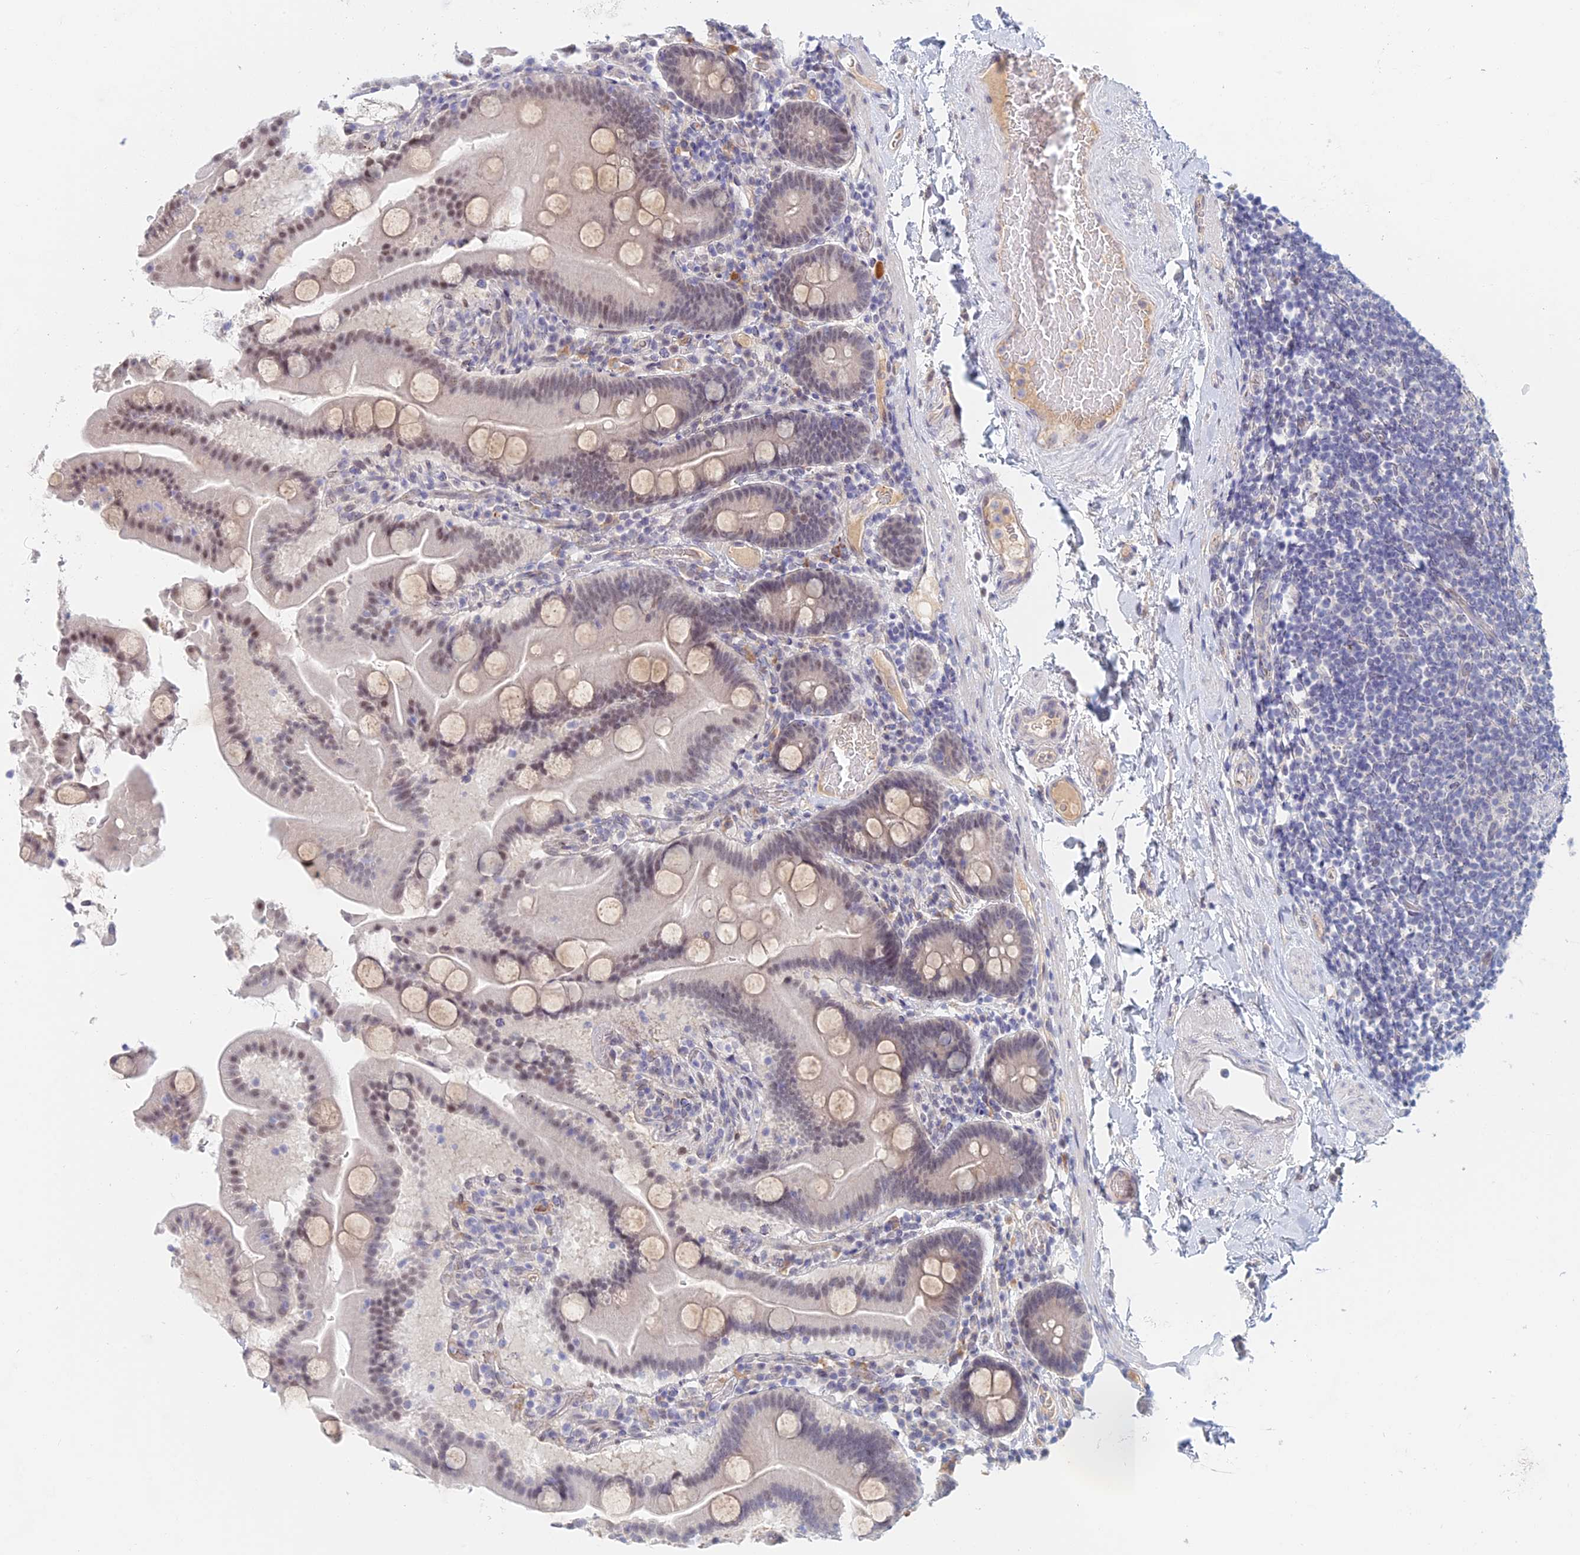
{"staining": {"intensity": "weak", "quantity": "25%-75%", "location": "nuclear"}, "tissue": "duodenum", "cell_type": "Glandular cells", "image_type": "normal", "snomed": [{"axis": "morphology", "description": "Normal tissue, NOS"}, {"axis": "topography", "description": "Duodenum"}], "caption": "Approximately 25%-75% of glandular cells in unremarkable human duodenum show weak nuclear protein expression as visualized by brown immunohistochemical staining.", "gene": "ZUP1", "patient": {"sex": "male", "age": 55}}